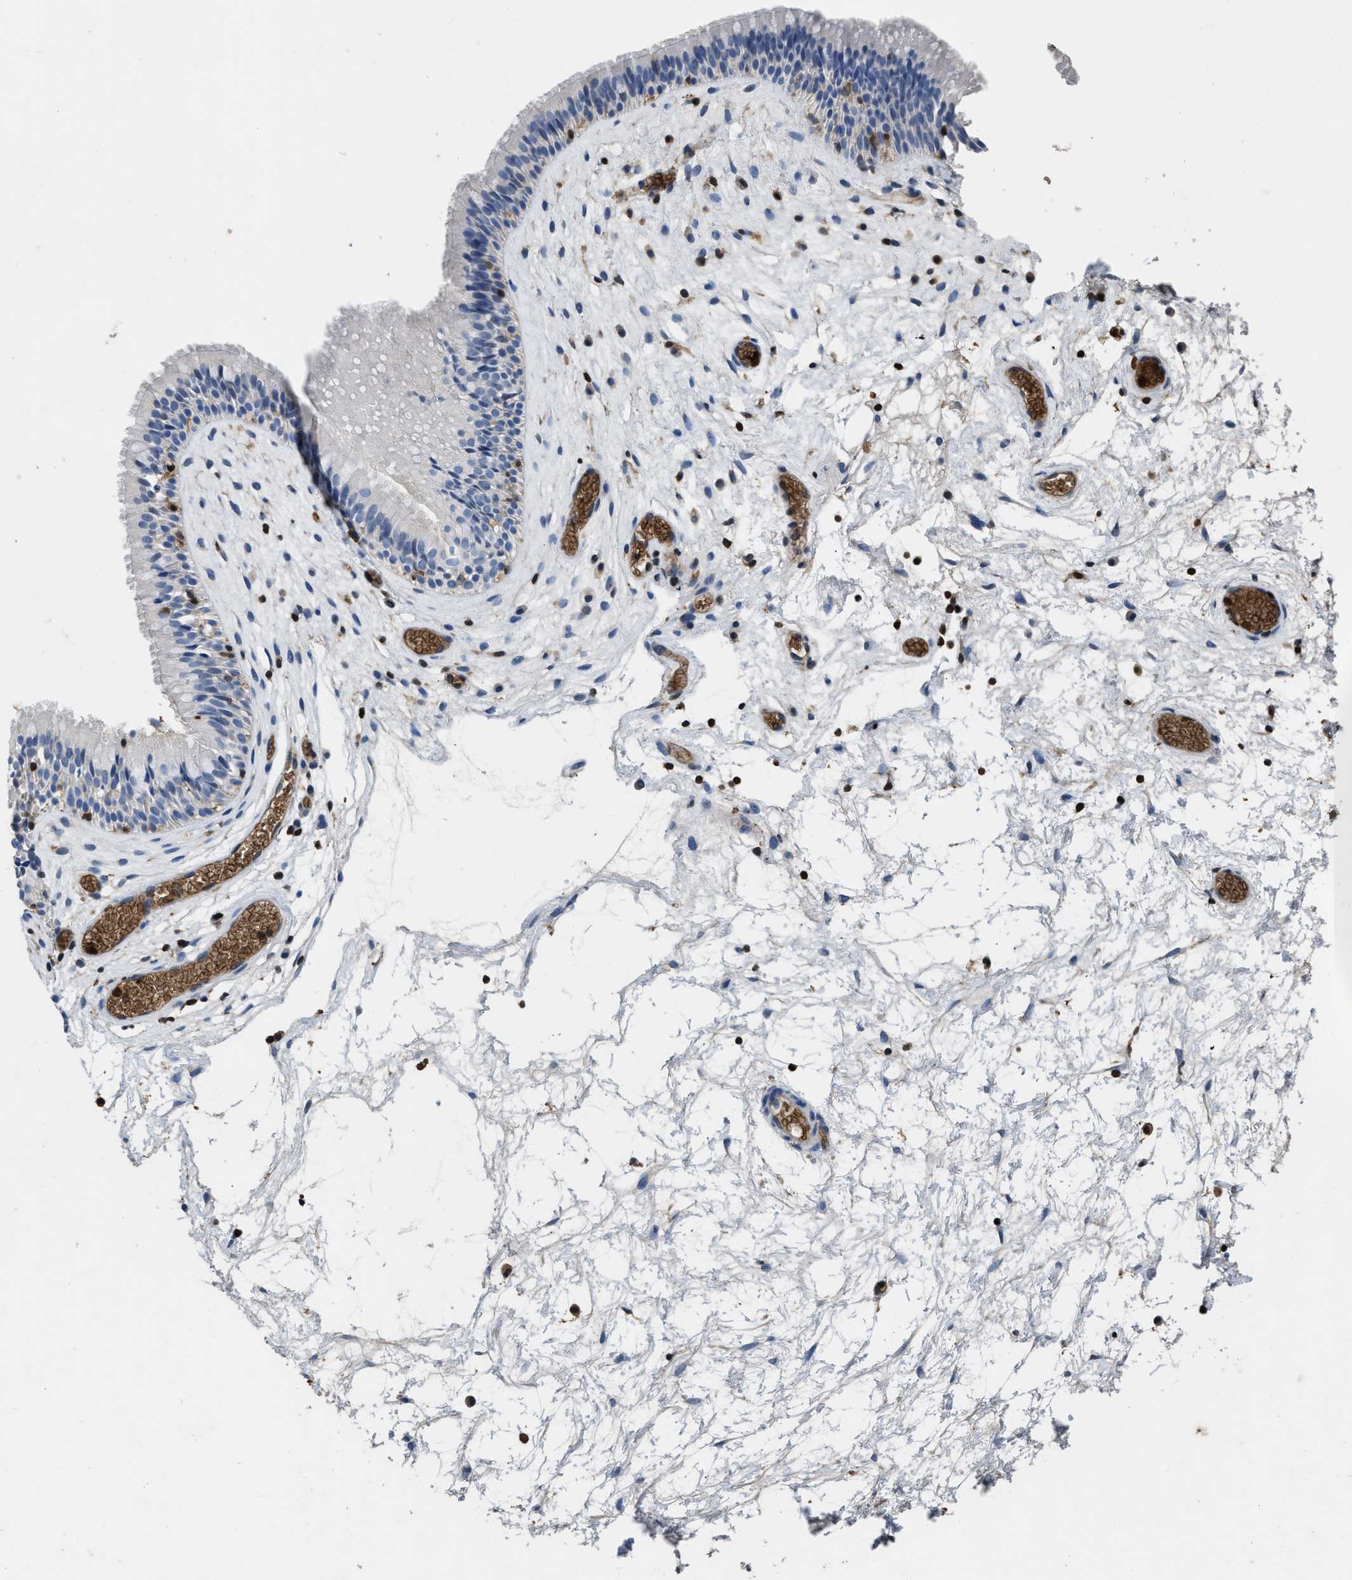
{"staining": {"intensity": "negative", "quantity": "none", "location": "none"}, "tissue": "nasopharynx", "cell_type": "Respiratory epithelial cells", "image_type": "normal", "snomed": [{"axis": "morphology", "description": "Normal tissue, NOS"}, {"axis": "morphology", "description": "Inflammation, NOS"}, {"axis": "topography", "description": "Nasopharynx"}], "caption": "DAB immunohistochemical staining of unremarkable human nasopharynx exhibits no significant expression in respiratory epithelial cells. The staining was performed using DAB (3,3'-diaminobenzidine) to visualize the protein expression in brown, while the nuclei were stained in blue with hematoxylin (Magnification: 20x).", "gene": "ARHGDIB", "patient": {"sex": "male", "age": 48}}